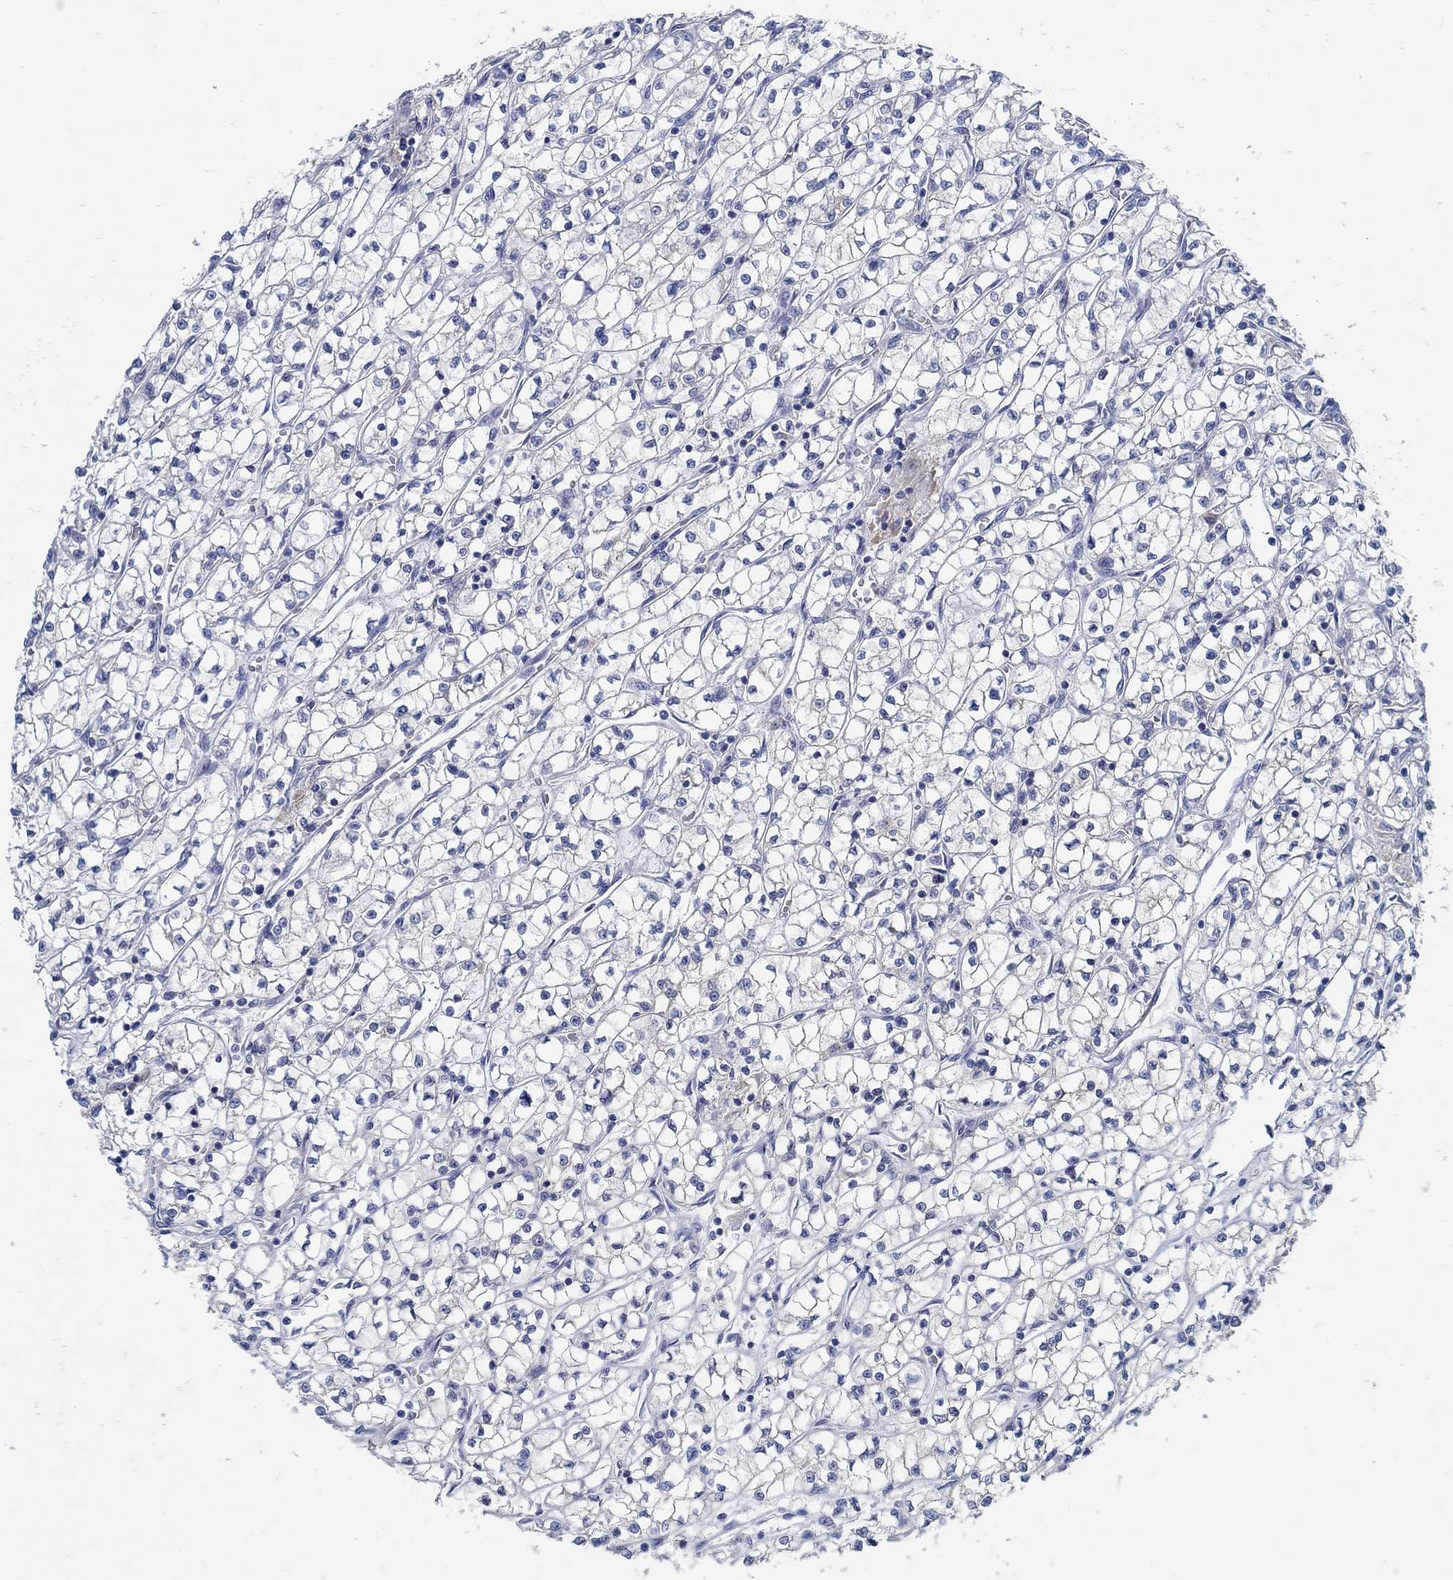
{"staining": {"intensity": "weak", "quantity": "<25%", "location": "cytoplasmic/membranous"}, "tissue": "renal cancer", "cell_type": "Tumor cells", "image_type": "cancer", "snomed": [{"axis": "morphology", "description": "Adenocarcinoma, NOS"}, {"axis": "topography", "description": "Kidney"}], "caption": "An immunohistochemistry histopathology image of adenocarcinoma (renal) is shown. There is no staining in tumor cells of adenocarcinoma (renal).", "gene": "PCDH11X", "patient": {"sex": "female", "age": 64}}